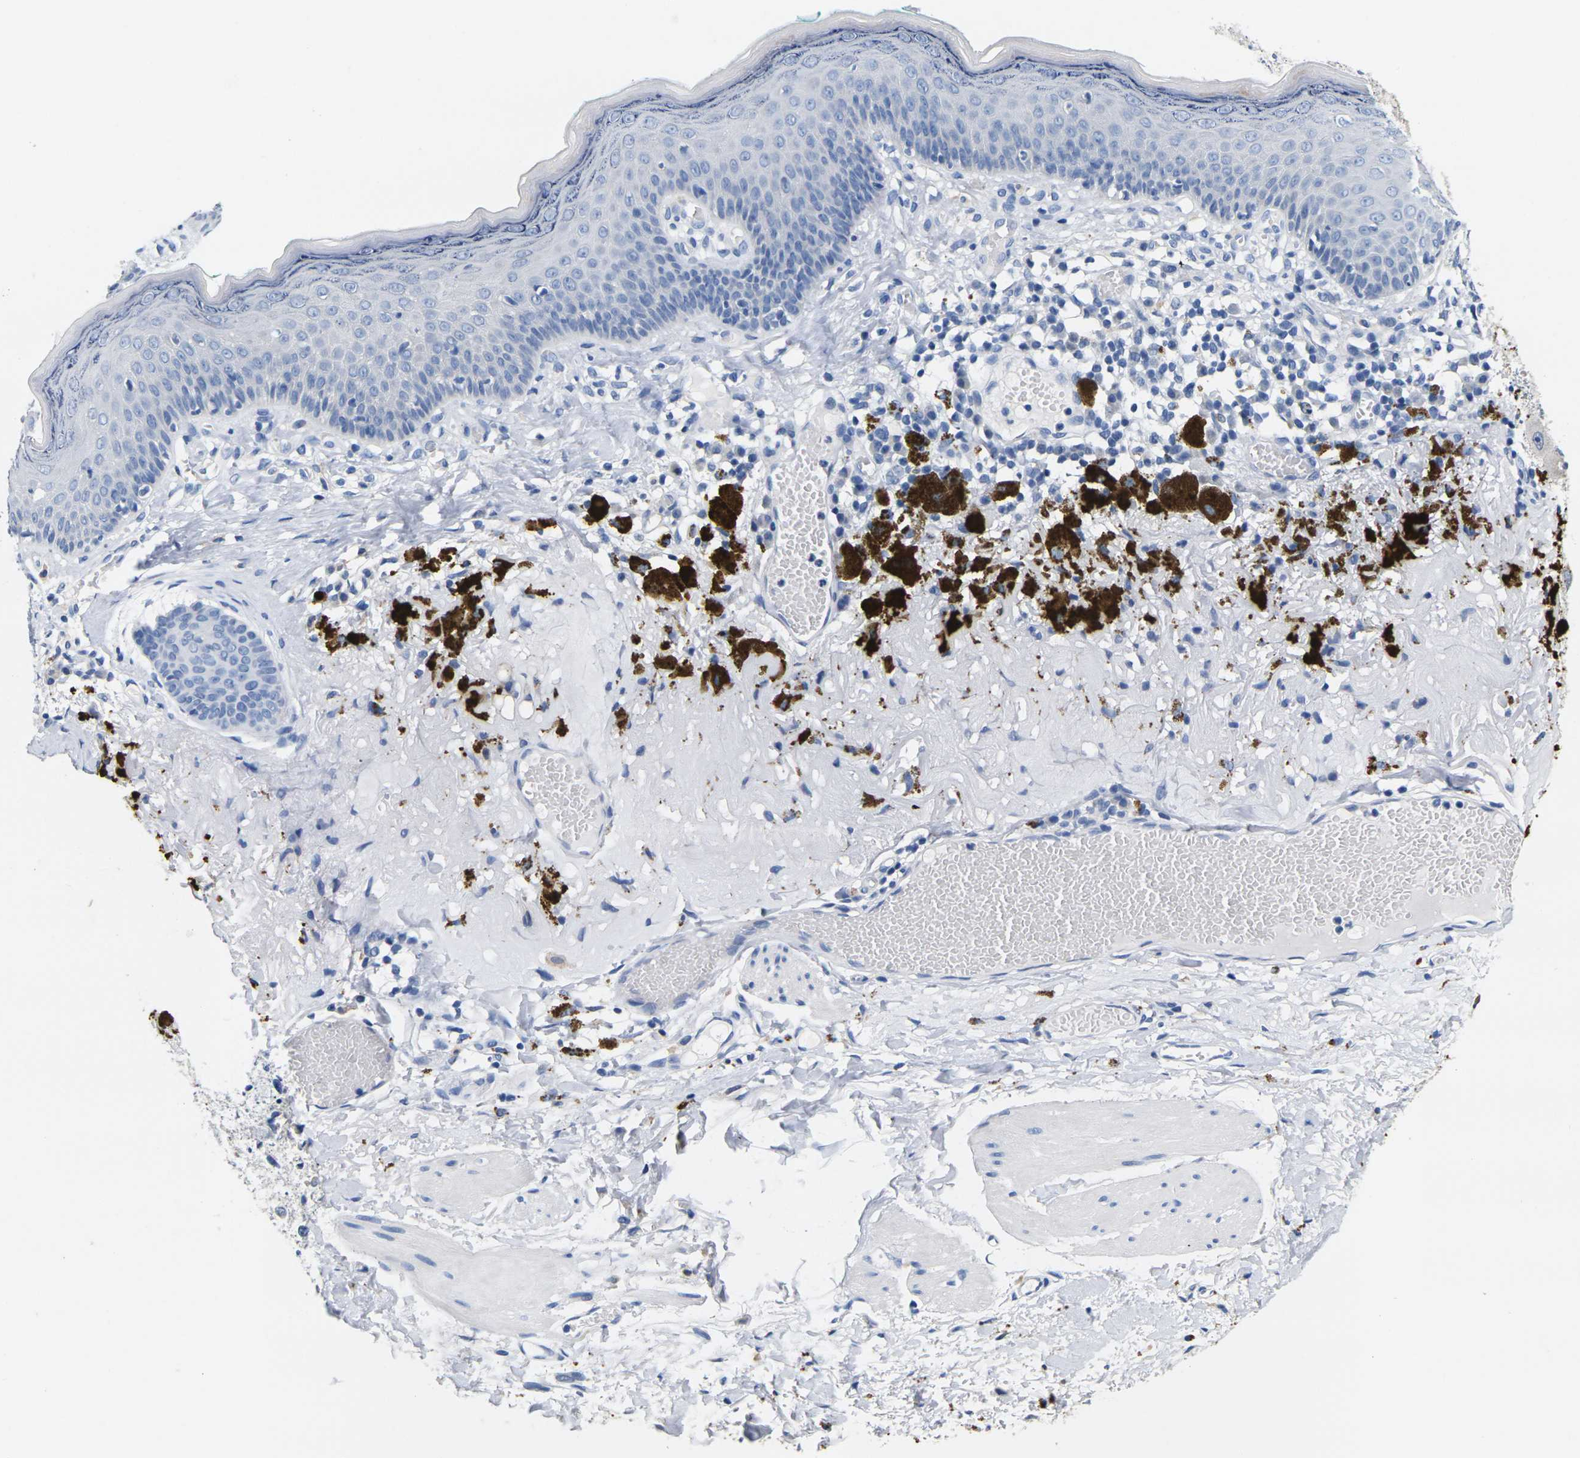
{"staining": {"intensity": "negative", "quantity": "none", "location": "none"}, "tissue": "melanoma", "cell_type": "Tumor cells", "image_type": "cancer", "snomed": [{"axis": "morphology", "description": "Malignant melanoma in situ"}, {"axis": "morphology", "description": "Malignant melanoma, NOS"}, {"axis": "topography", "description": "Skin"}], "caption": "A photomicrograph of malignant melanoma in situ stained for a protein displays no brown staining in tumor cells.", "gene": "NOCT", "patient": {"sex": "female", "age": 88}}